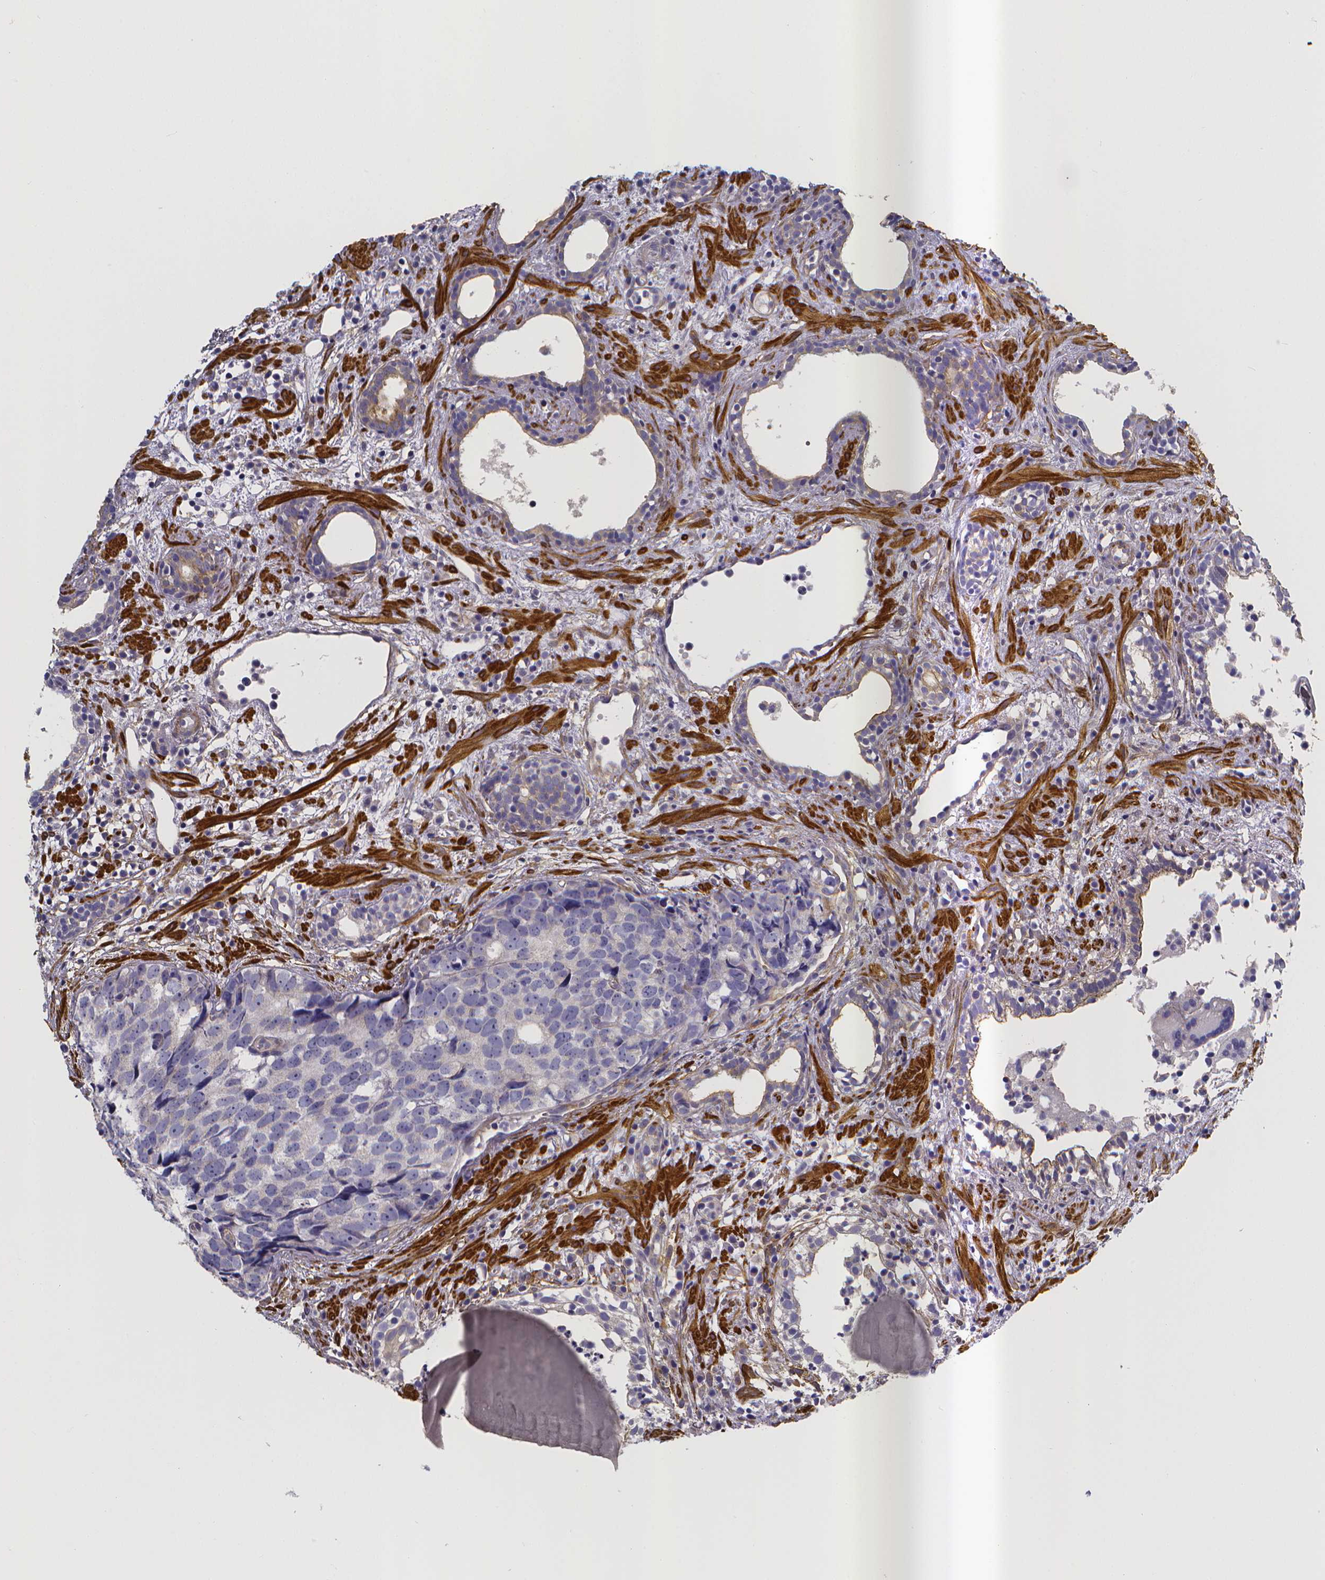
{"staining": {"intensity": "negative", "quantity": "none", "location": "none"}, "tissue": "prostate cancer", "cell_type": "Tumor cells", "image_type": "cancer", "snomed": [{"axis": "morphology", "description": "Adenocarcinoma, High grade"}, {"axis": "topography", "description": "Prostate"}], "caption": "There is no significant staining in tumor cells of prostate high-grade adenocarcinoma.", "gene": "RERG", "patient": {"sex": "male", "age": 83}}